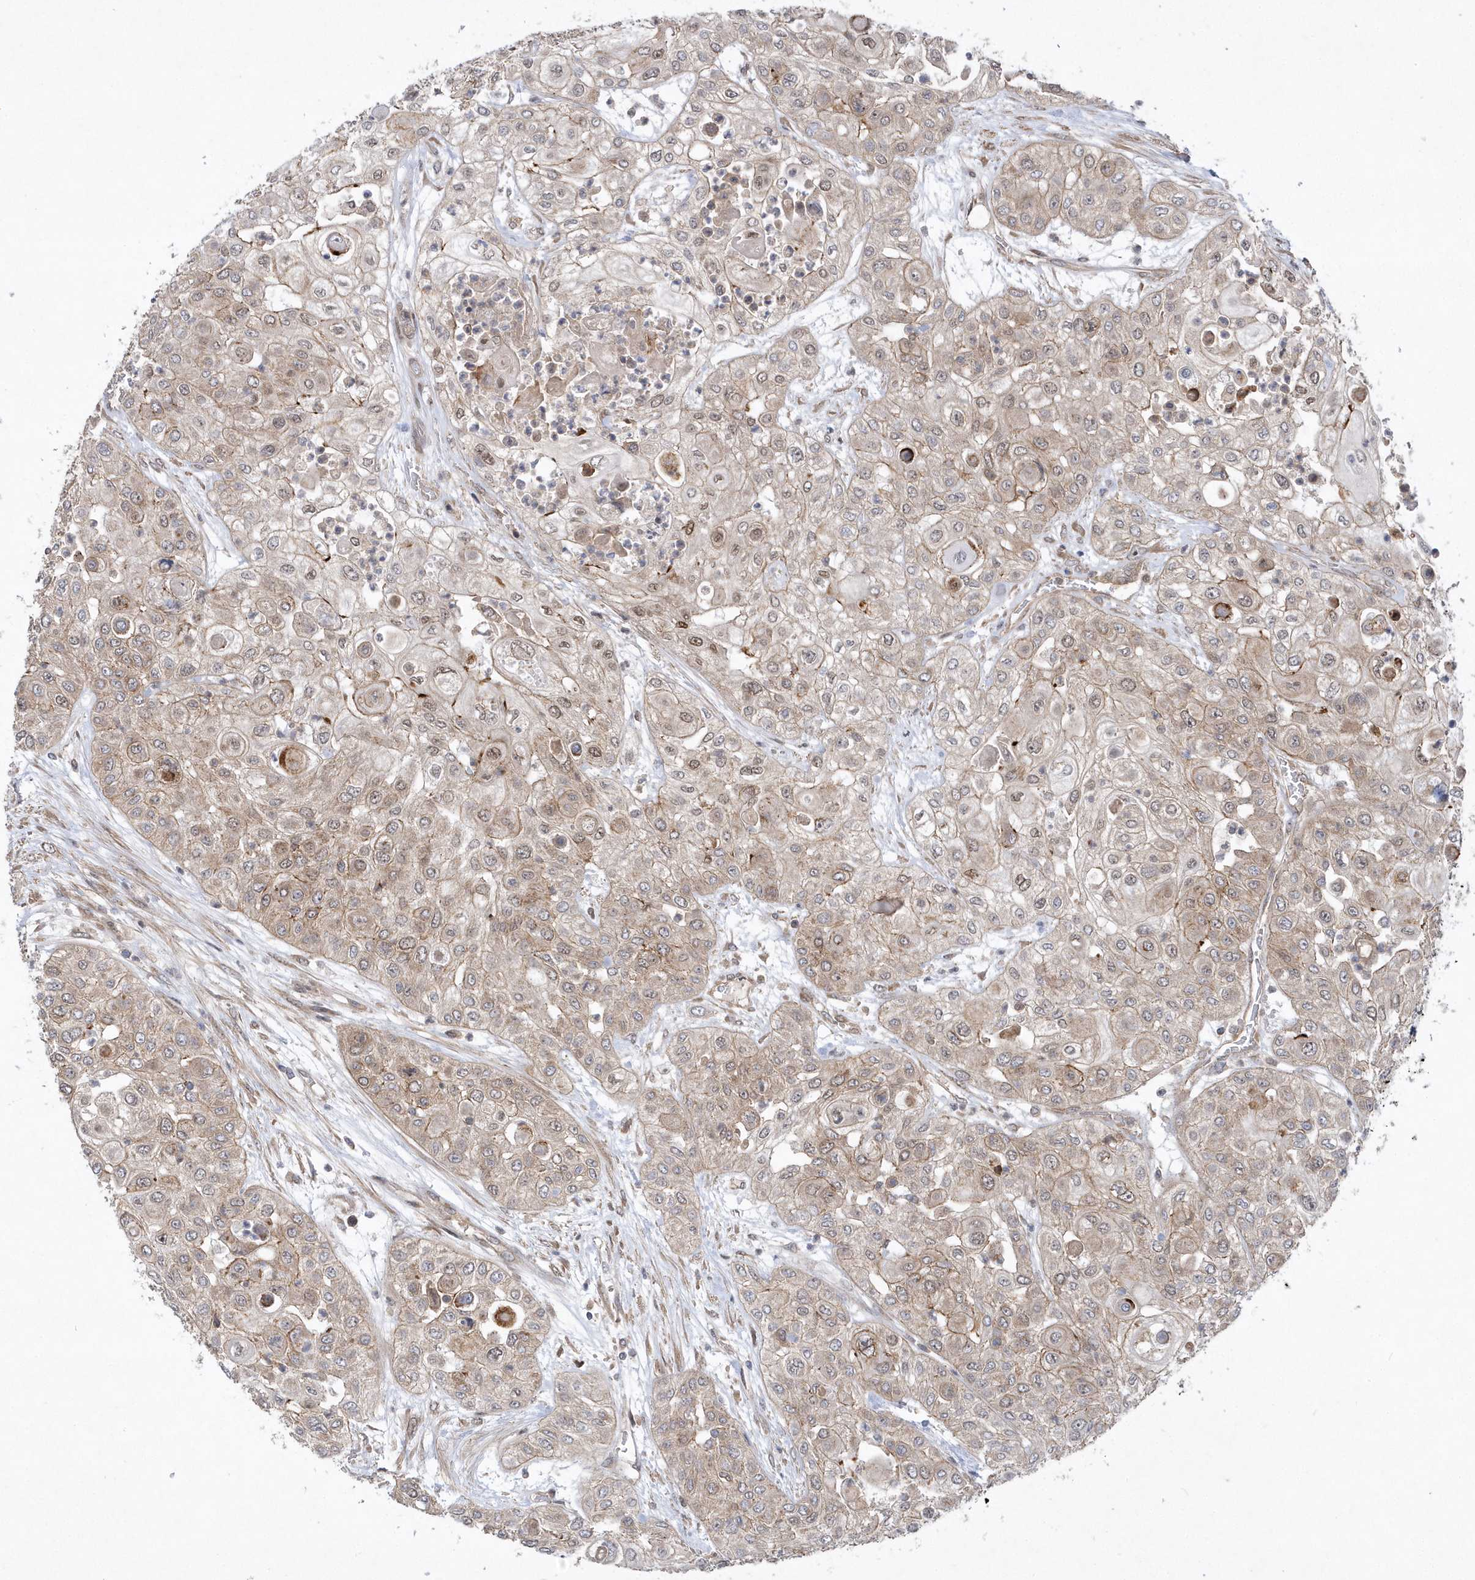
{"staining": {"intensity": "moderate", "quantity": "<25%", "location": "cytoplasmic/membranous,nuclear"}, "tissue": "urothelial cancer", "cell_type": "Tumor cells", "image_type": "cancer", "snomed": [{"axis": "morphology", "description": "Urothelial carcinoma, High grade"}, {"axis": "topography", "description": "Urinary bladder"}], "caption": "High-magnification brightfield microscopy of high-grade urothelial carcinoma stained with DAB (3,3'-diaminobenzidine) (brown) and counterstained with hematoxylin (blue). tumor cells exhibit moderate cytoplasmic/membranous and nuclear positivity is seen in approximately<25% of cells. (DAB IHC with brightfield microscopy, high magnification).", "gene": "MXI1", "patient": {"sex": "female", "age": 79}}